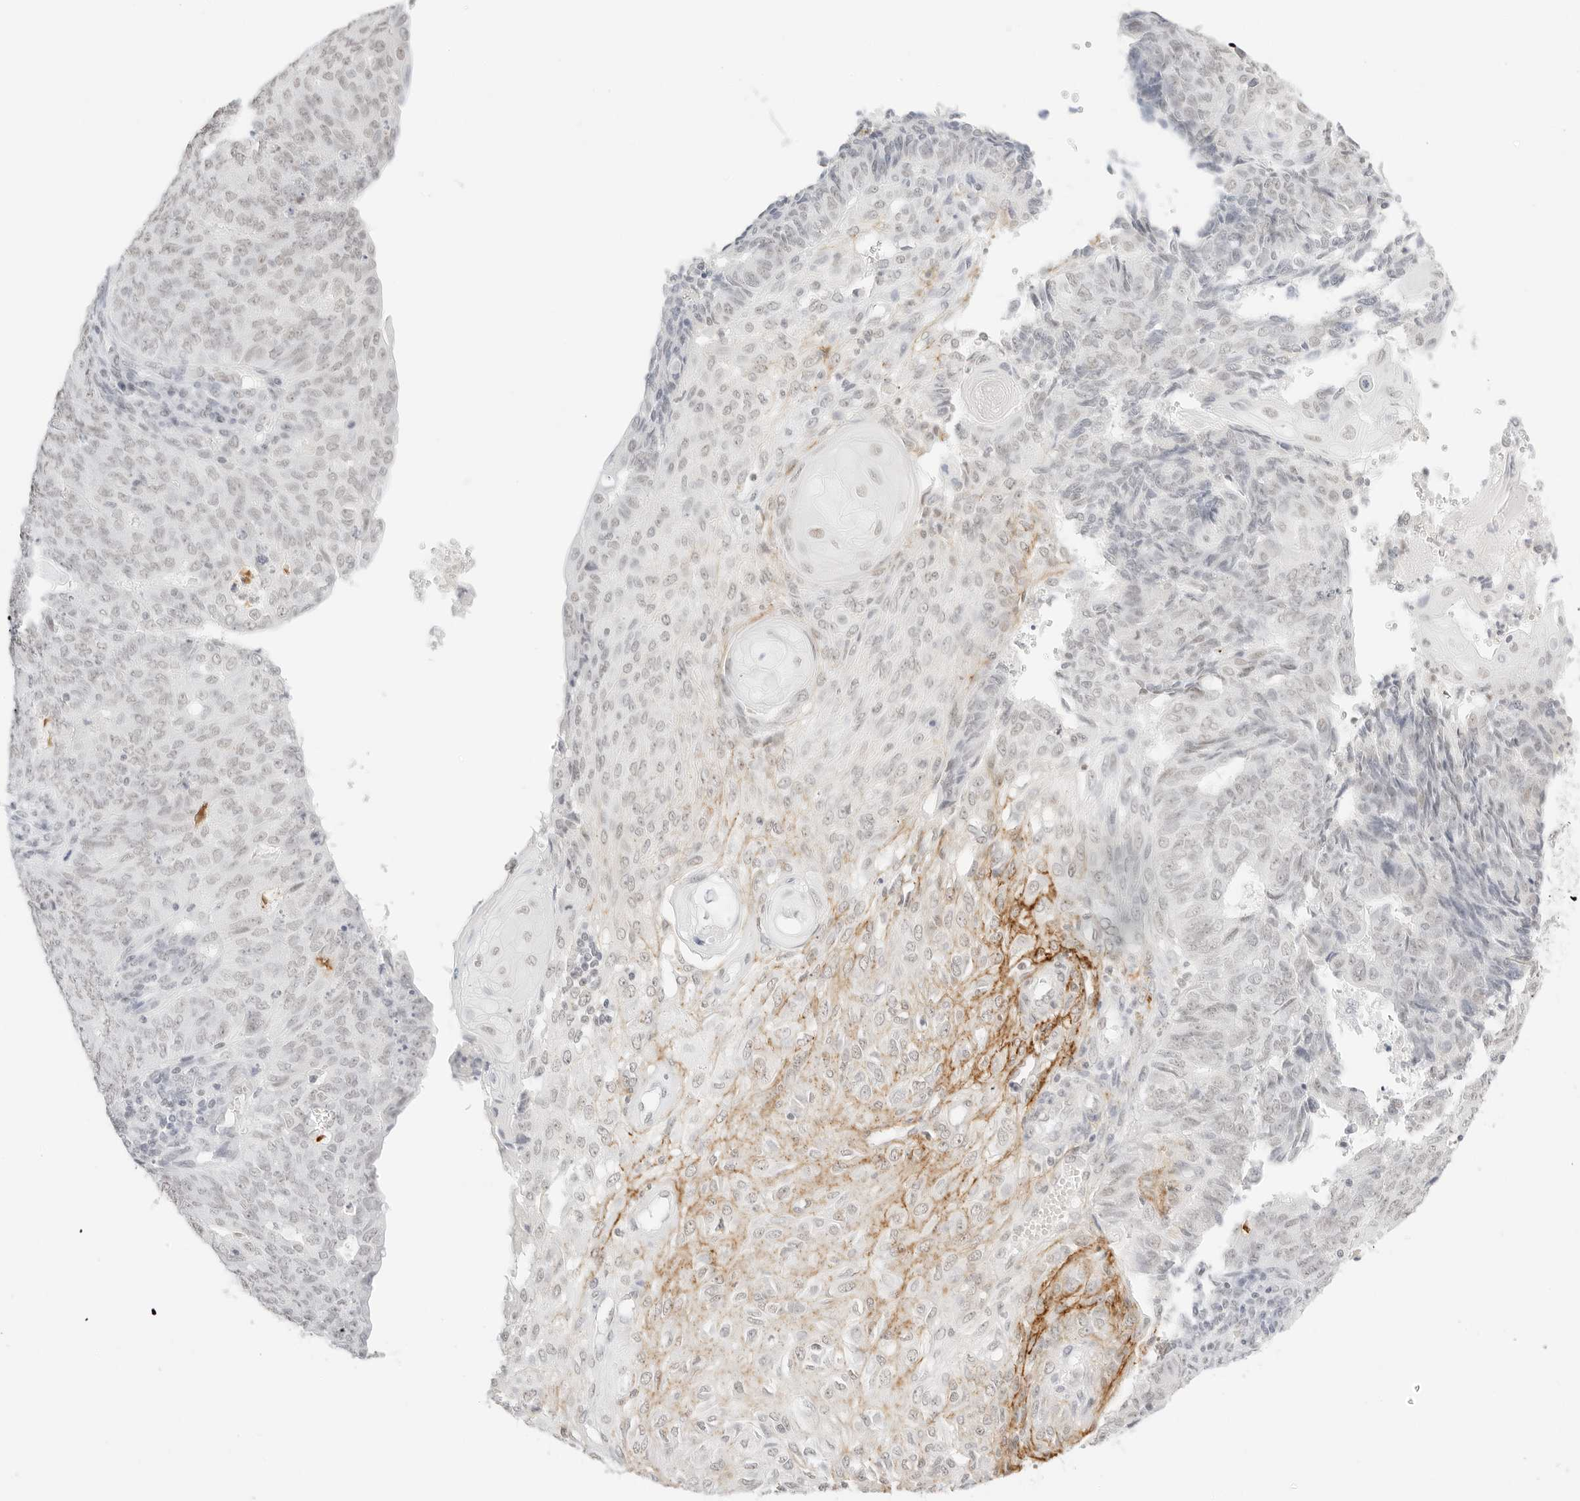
{"staining": {"intensity": "weak", "quantity": "<25%", "location": "nuclear"}, "tissue": "endometrial cancer", "cell_type": "Tumor cells", "image_type": "cancer", "snomed": [{"axis": "morphology", "description": "Adenocarcinoma, NOS"}, {"axis": "topography", "description": "Endometrium"}], "caption": "Tumor cells show no significant protein positivity in adenocarcinoma (endometrial).", "gene": "FBLN5", "patient": {"sex": "female", "age": 32}}